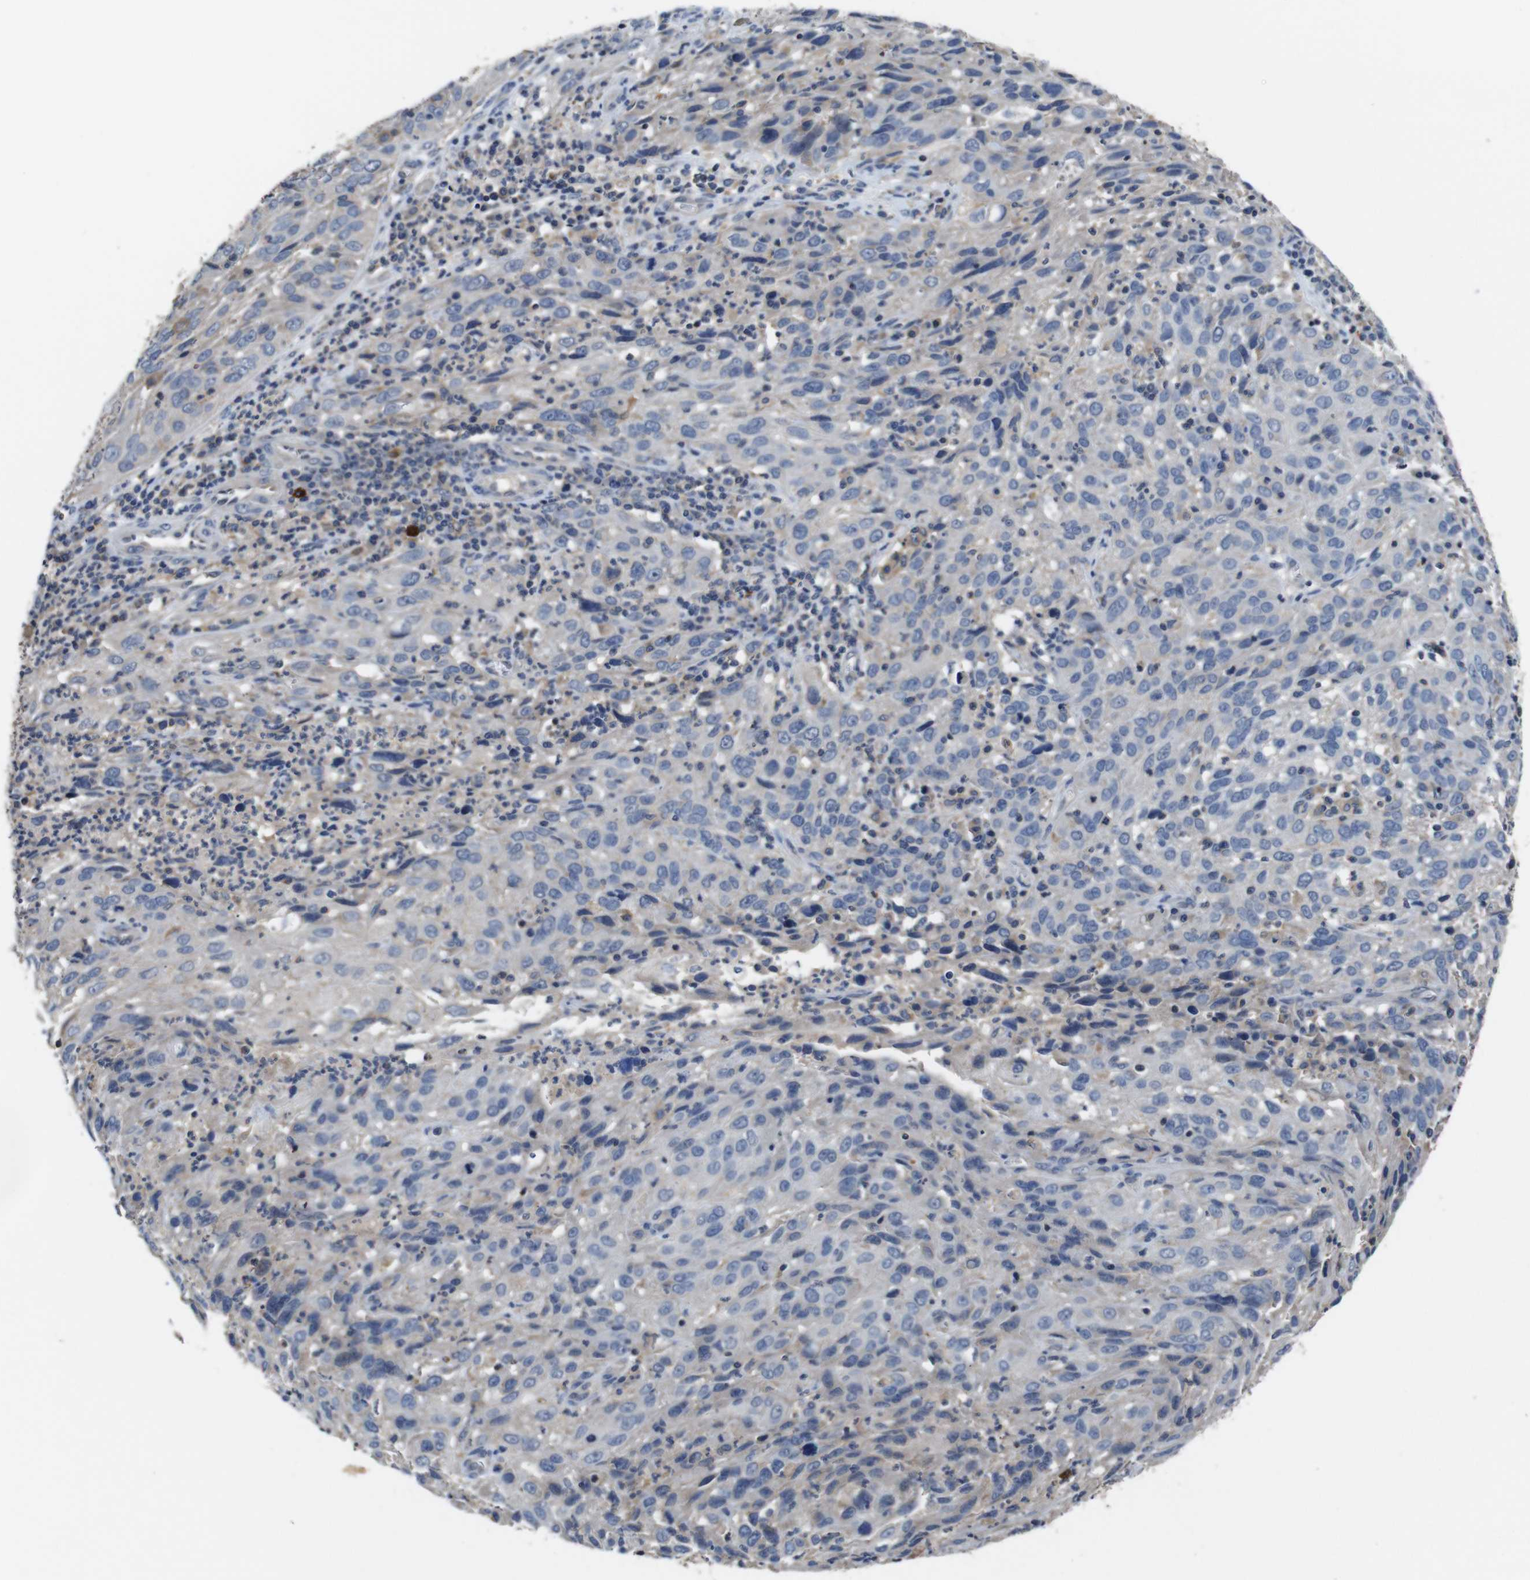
{"staining": {"intensity": "negative", "quantity": "none", "location": "none"}, "tissue": "cervical cancer", "cell_type": "Tumor cells", "image_type": "cancer", "snomed": [{"axis": "morphology", "description": "Squamous cell carcinoma, NOS"}, {"axis": "topography", "description": "Cervix"}], "caption": "A micrograph of human cervical squamous cell carcinoma is negative for staining in tumor cells. (DAB immunohistochemistry visualized using brightfield microscopy, high magnification).", "gene": "GLIPR1", "patient": {"sex": "female", "age": 32}}